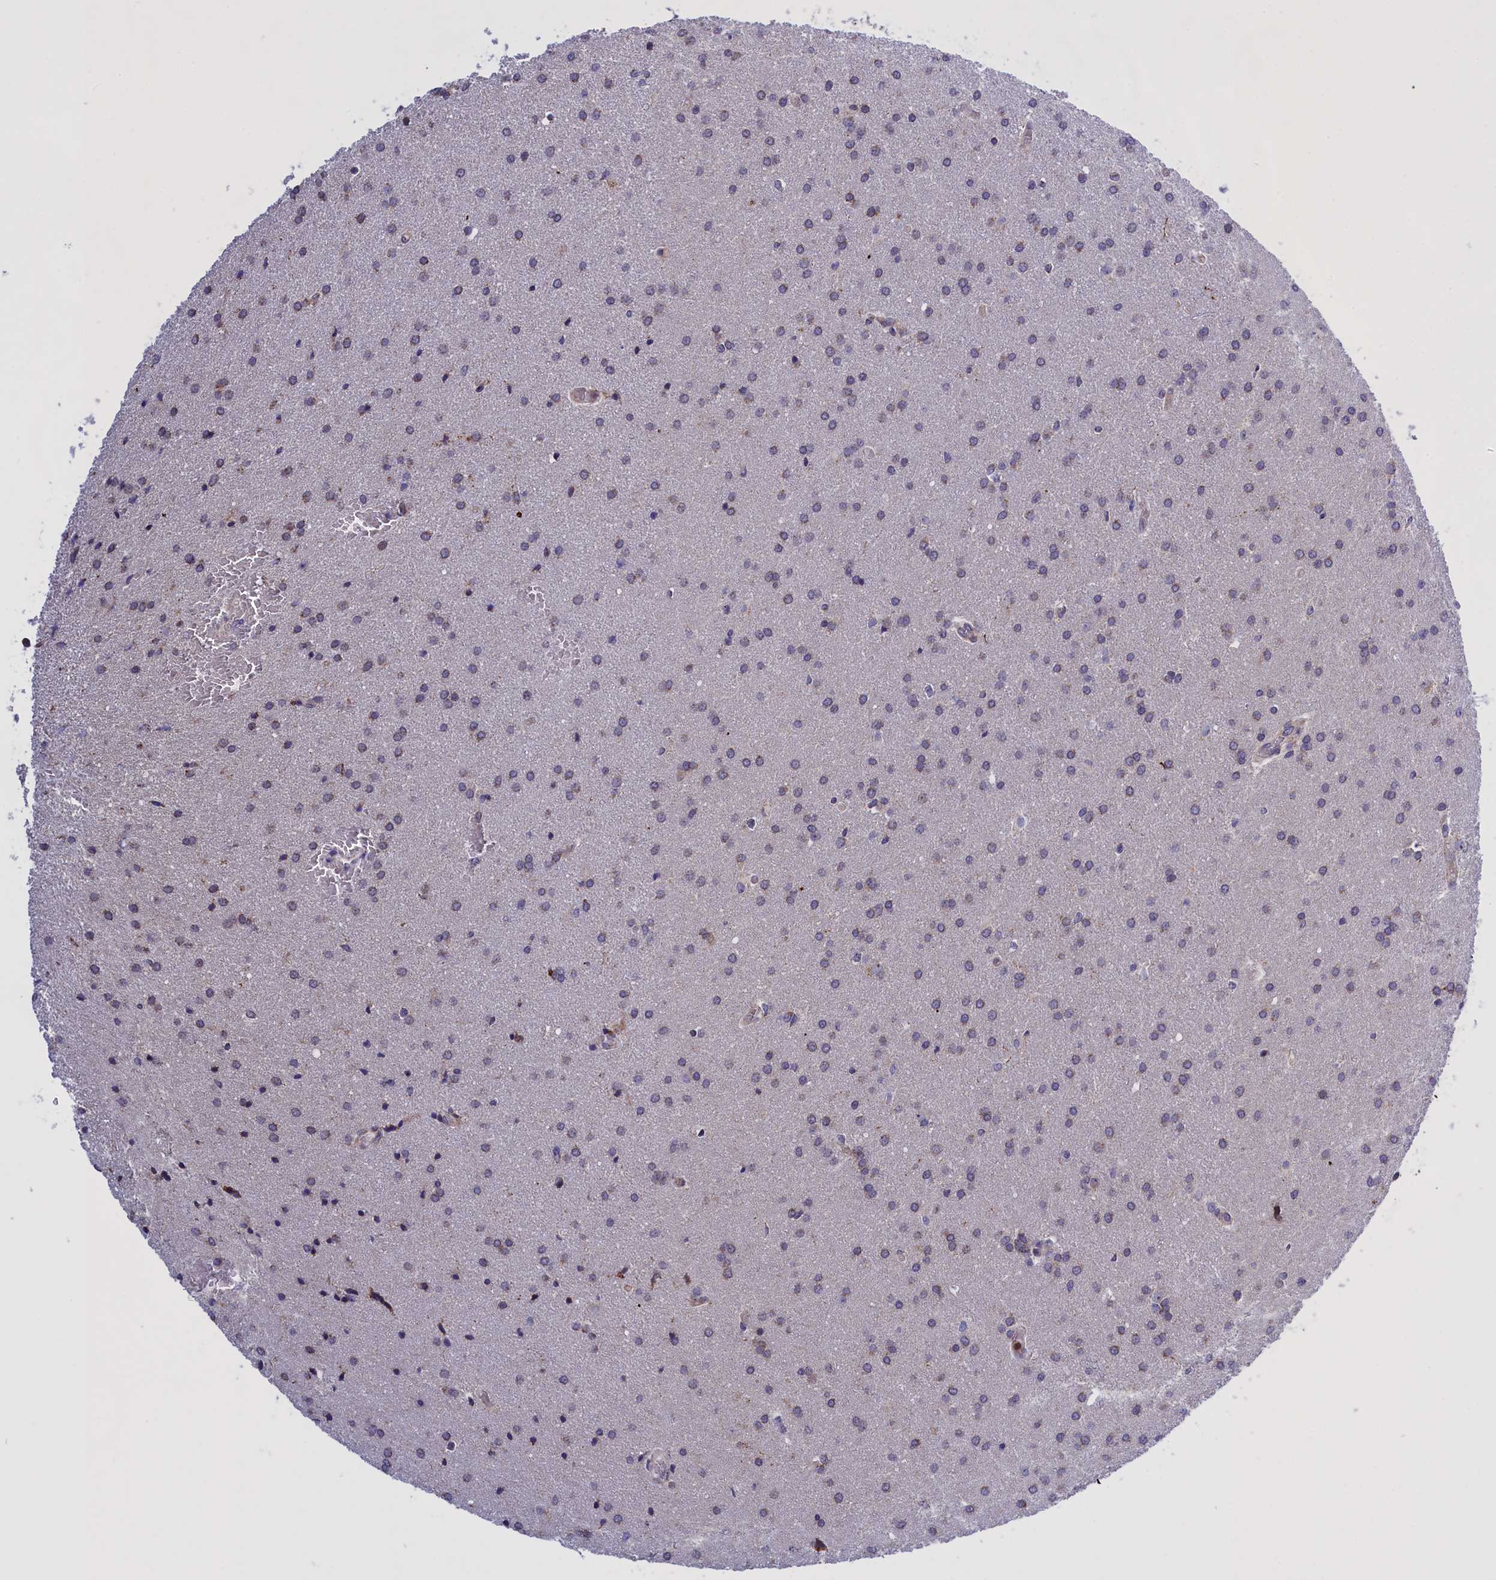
{"staining": {"intensity": "weak", "quantity": "25%-75%", "location": "cytoplasmic/membranous"}, "tissue": "glioma", "cell_type": "Tumor cells", "image_type": "cancer", "snomed": [{"axis": "morphology", "description": "Glioma, malignant, Low grade"}, {"axis": "topography", "description": "Brain"}], "caption": "Protein staining of malignant glioma (low-grade) tissue exhibits weak cytoplasmic/membranous positivity in about 25%-75% of tumor cells.", "gene": "MPND", "patient": {"sex": "female", "age": 32}}